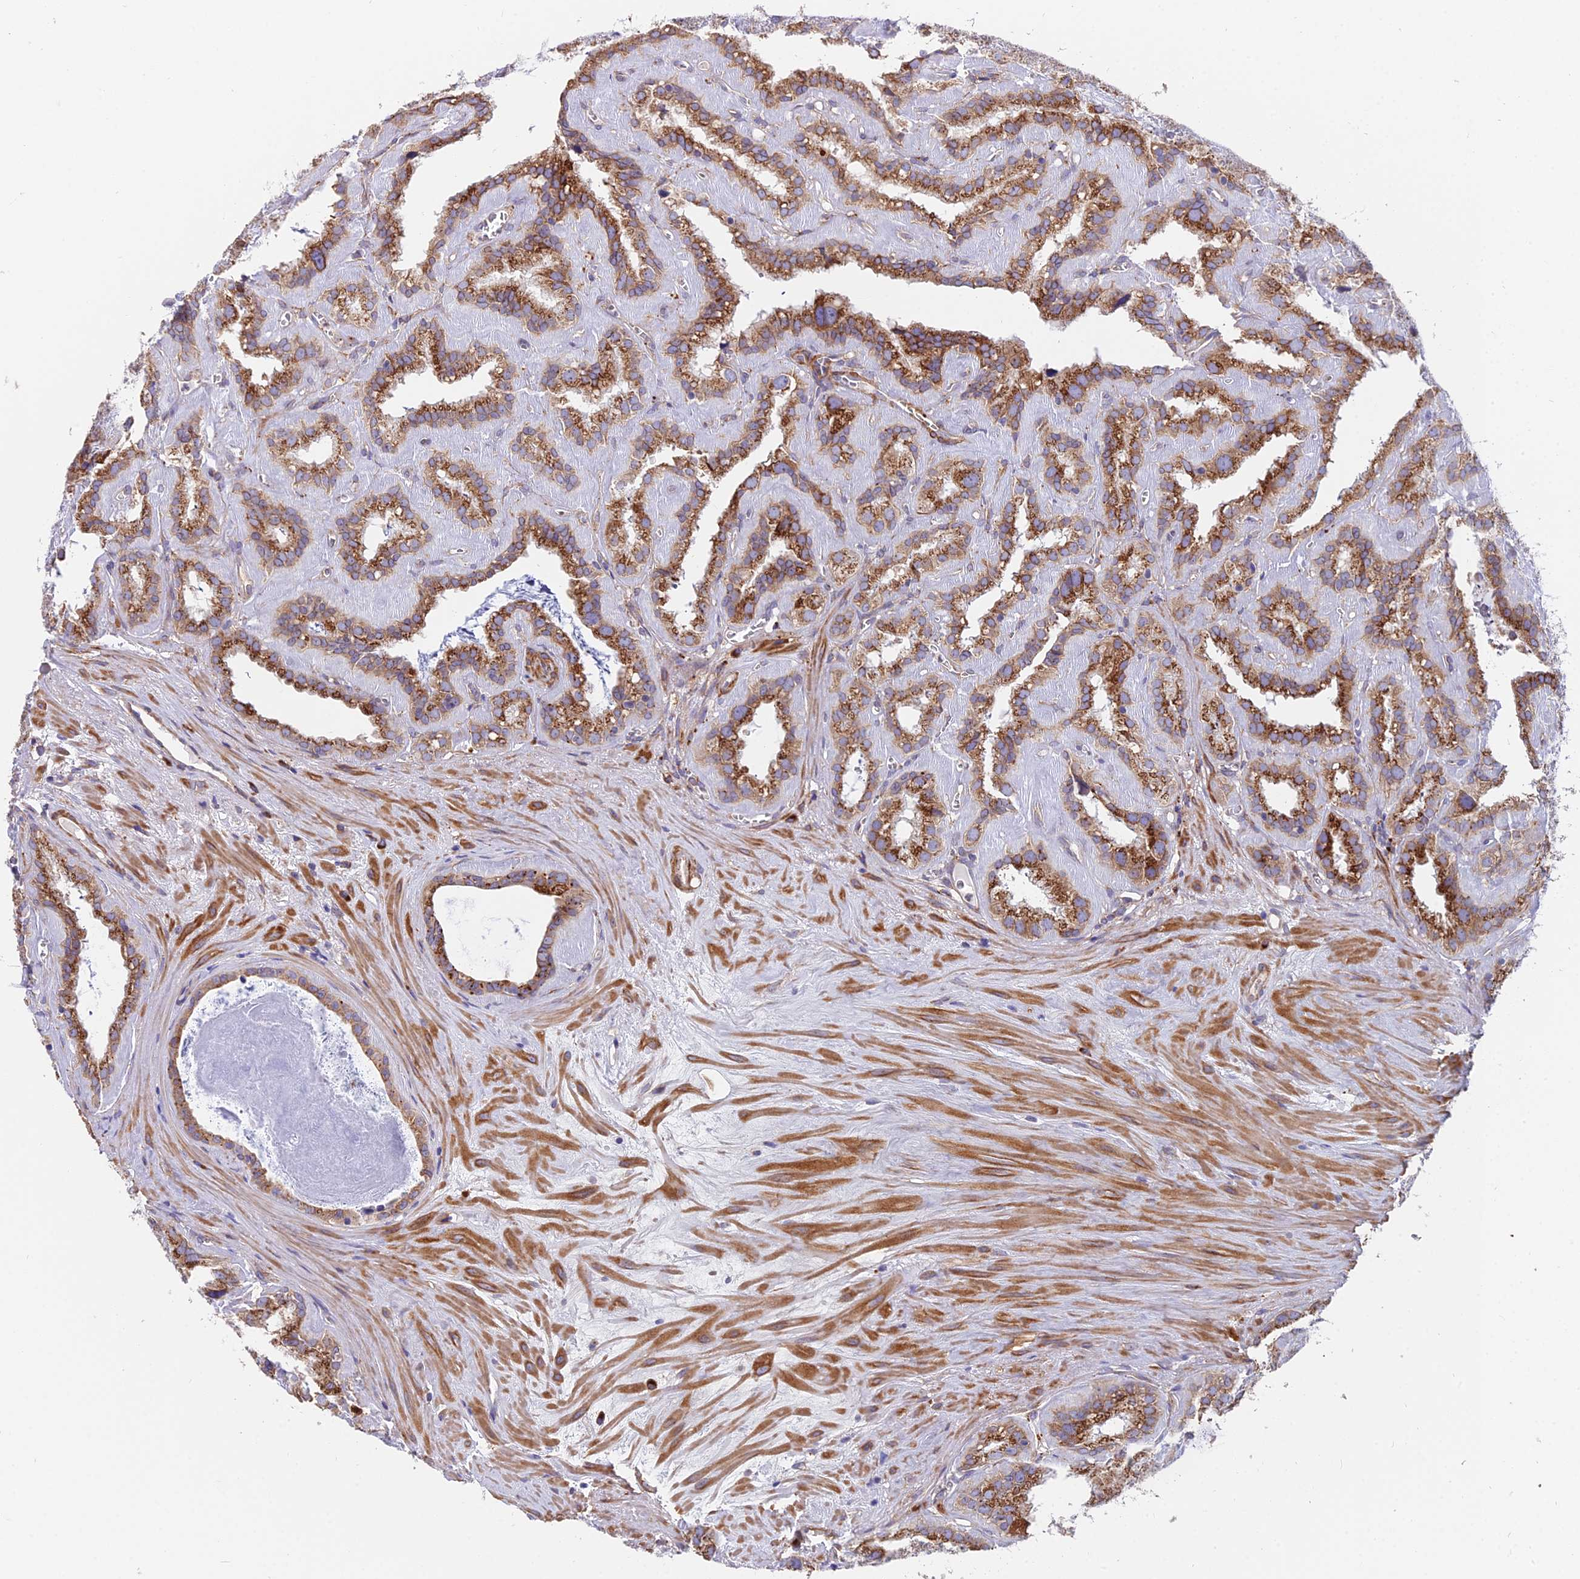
{"staining": {"intensity": "moderate", "quantity": ">75%", "location": "cytoplasmic/membranous"}, "tissue": "seminal vesicle", "cell_type": "Glandular cells", "image_type": "normal", "snomed": [{"axis": "morphology", "description": "Normal tissue, NOS"}, {"axis": "topography", "description": "Prostate"}, {"axis": "topography", "description": "Seminal veicle"}], "caption": "Immunohistochemistry (IHC) image of unremarkable seminal vesicle stained for a protein (brown), which displays medium levels of moderate cytoplasmic/membranous positivity in about >75% of glandular cells.", "gene": "TBC1D20", "patient": {"sex": "male", "age": 59}}